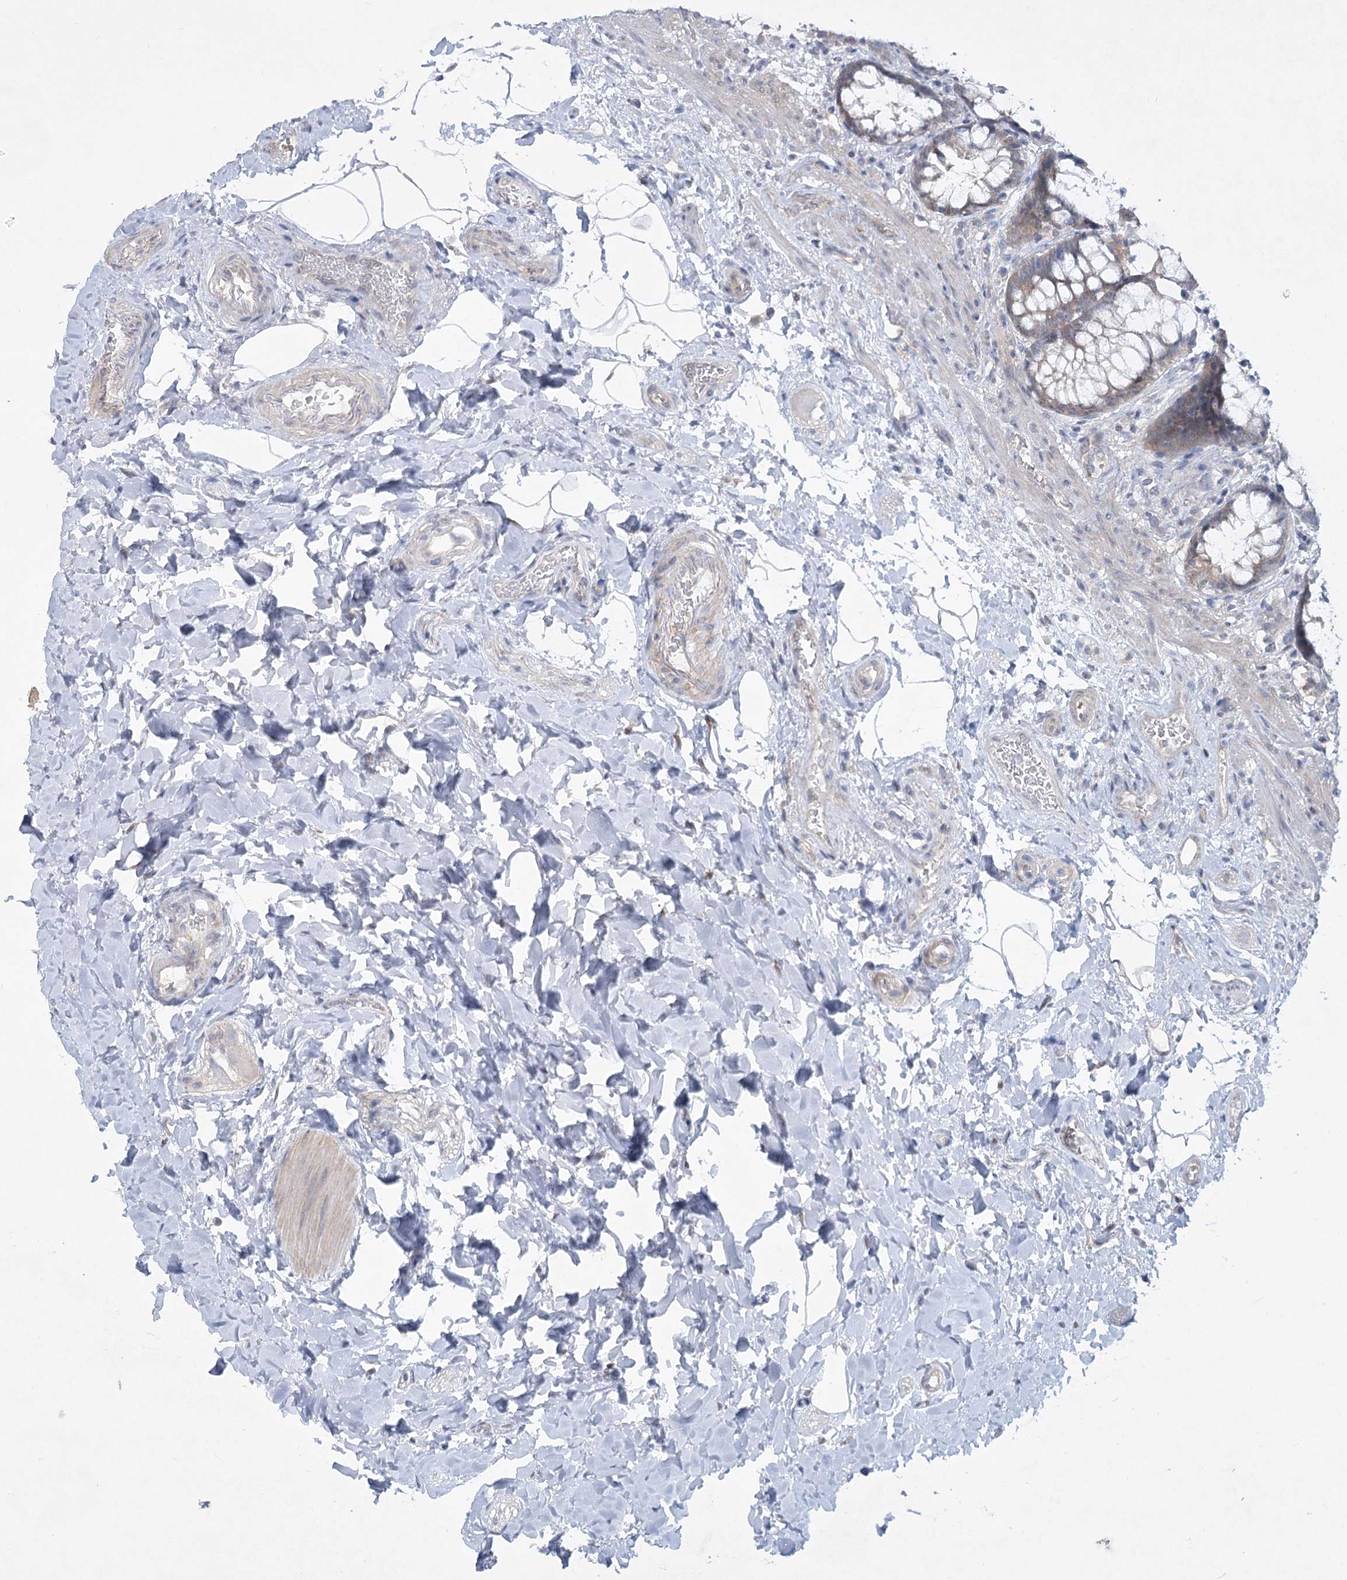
{"staining": {"intensity": "weak", "quantity": "25%-75%", "location": "cytoplasmic/membranous"}, "tissue": "rectum", "cell_type": "Glandular cells", "image_type": "normal", "snomed": [{"axis": "morphology", "description": "Normal tissue, NOS"}, {"axis": "topography", "description": "Rectum"}], "caption": "The micrograph shows a brown stain indicating the presence of a protein in the cytoplasmic/membranous of glandular cells in rectum.", "gene": "AAMDC", "patient": {"sex": "male", "age": 64}}